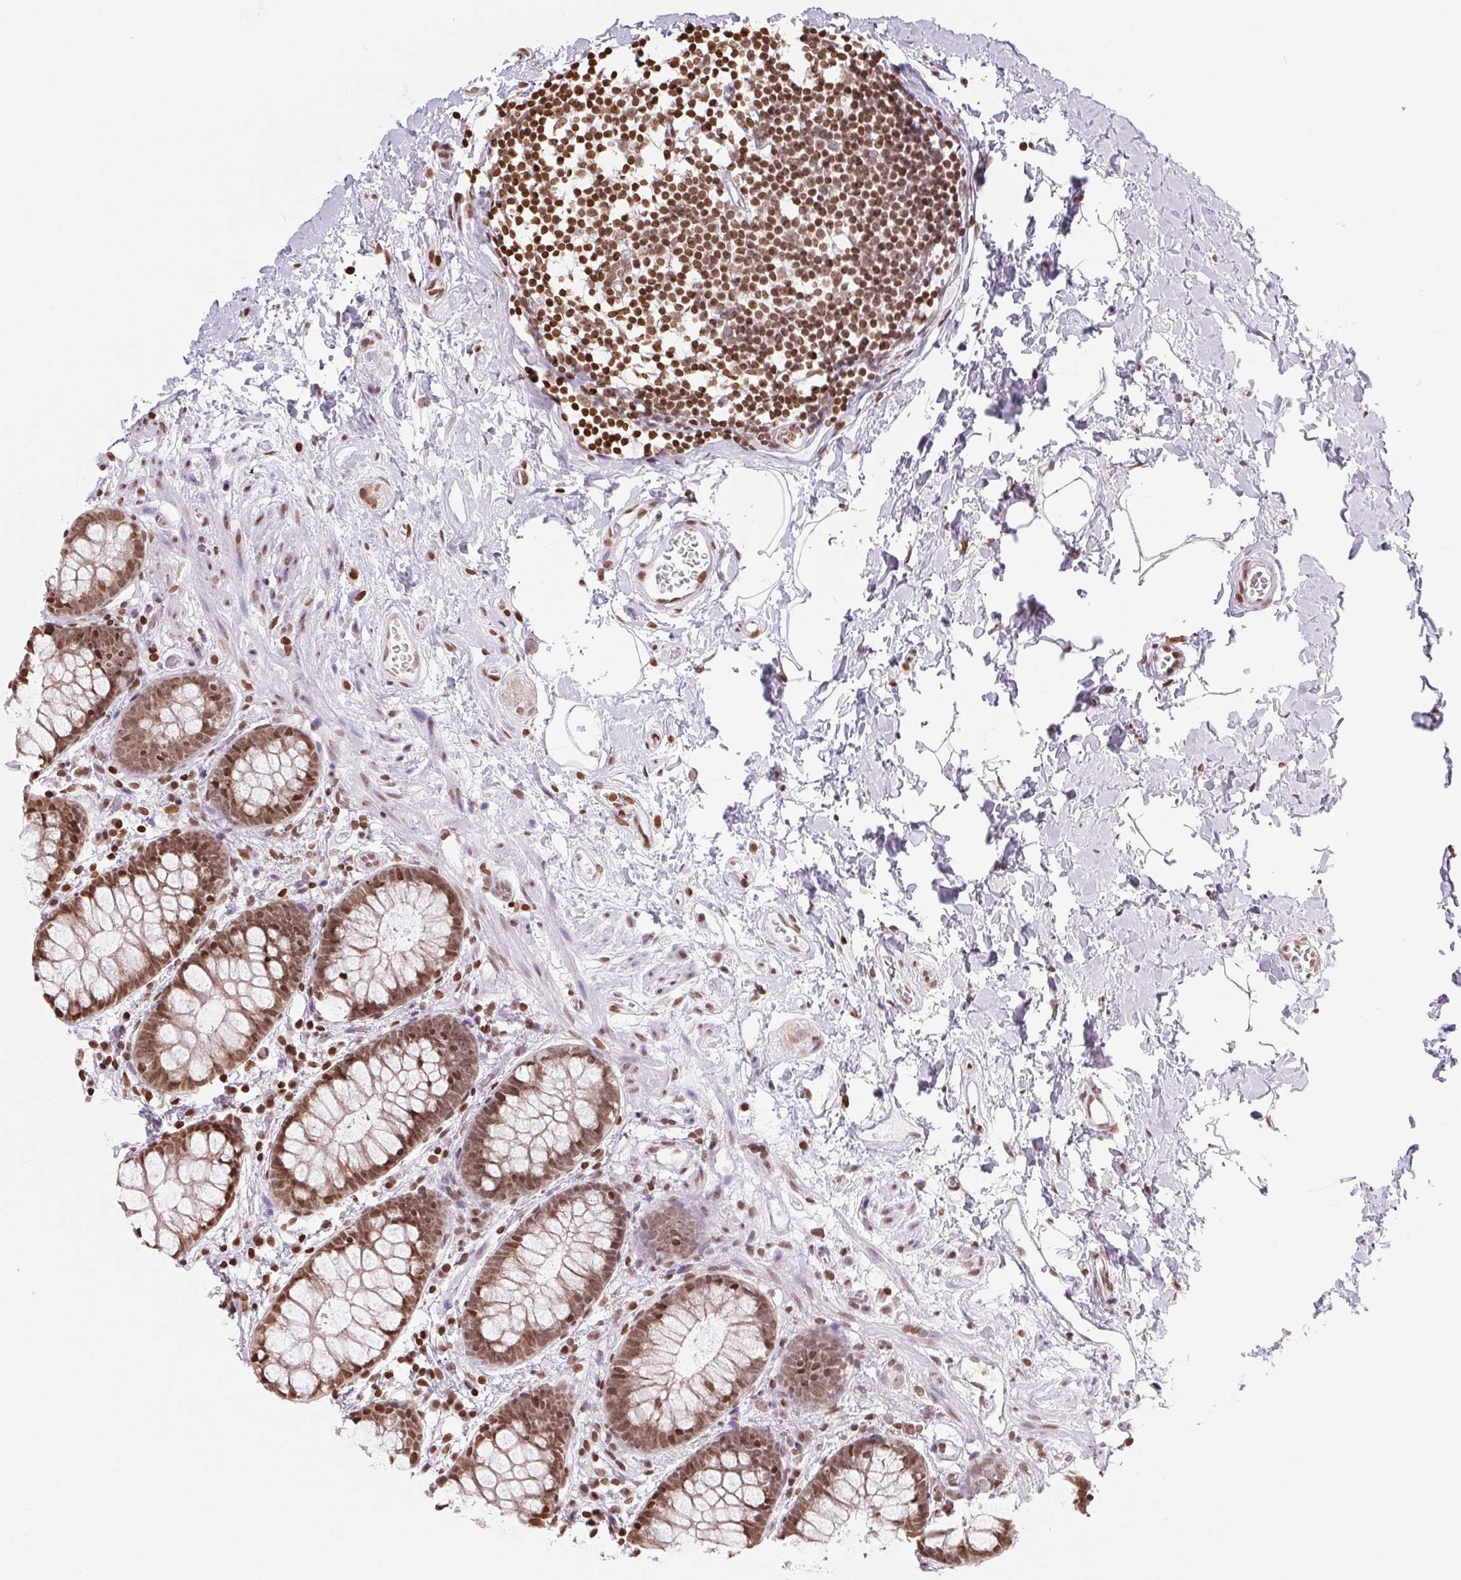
{"staining": {"intensity": "moderate", "quantity": ">75%", "location": "nuclear"}, "tissue": "rectum", "cell_type": "Glandular cells", "image_type": "normal", "snomed": [{"axis": "morphology", "description": "Normal tissue, NOS"}, {"axis": "topography", "description": "Rectum"}], "caption": "Protein analysis of benign rectum exhibits moderate nuclear expression in about >75% of glandular cells.", "gene": "SMIM12", "patient": {"sex": "female", "age": 62}}